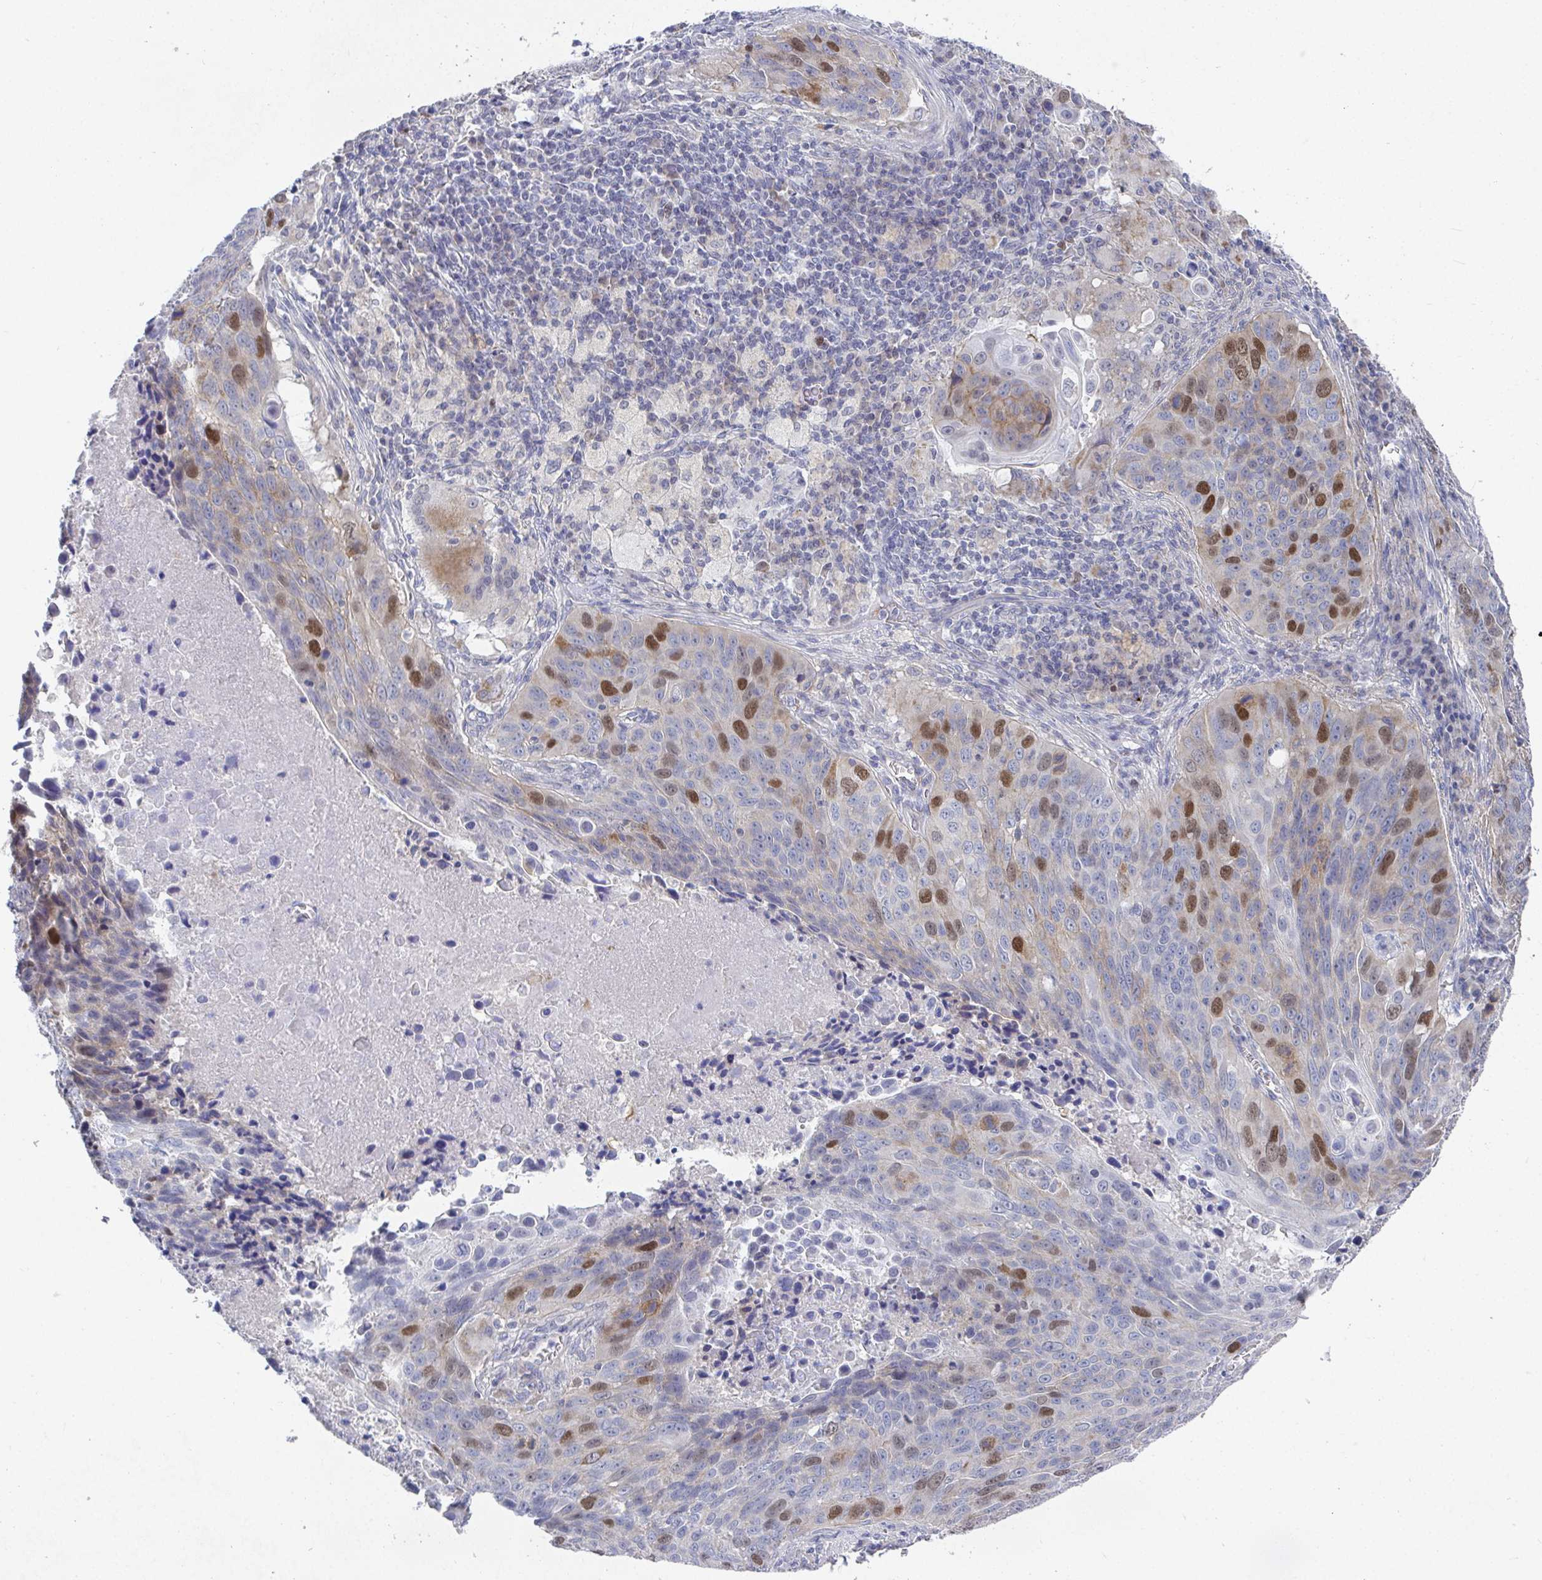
{"staining": {"intensity": "moderate", "quantity": "<25%", "location": "nuclear"}, "tissue": "lung cancer", "cell_type": "Tumor cells", "image_type": "cancer", "snomed": [{"axis": "morphology", "description": "Squamous cell carcinoma, NOS"}, {"axis": "topography", "description": "Lung"}], "caption": "Tumor cells reveal low levels of moderate nuclear staining in approximately <25% of cells in lung squamous cell carcinoma.", "gene": "ATP5F1C", "patient": {"sex": "male", "age": 78}}